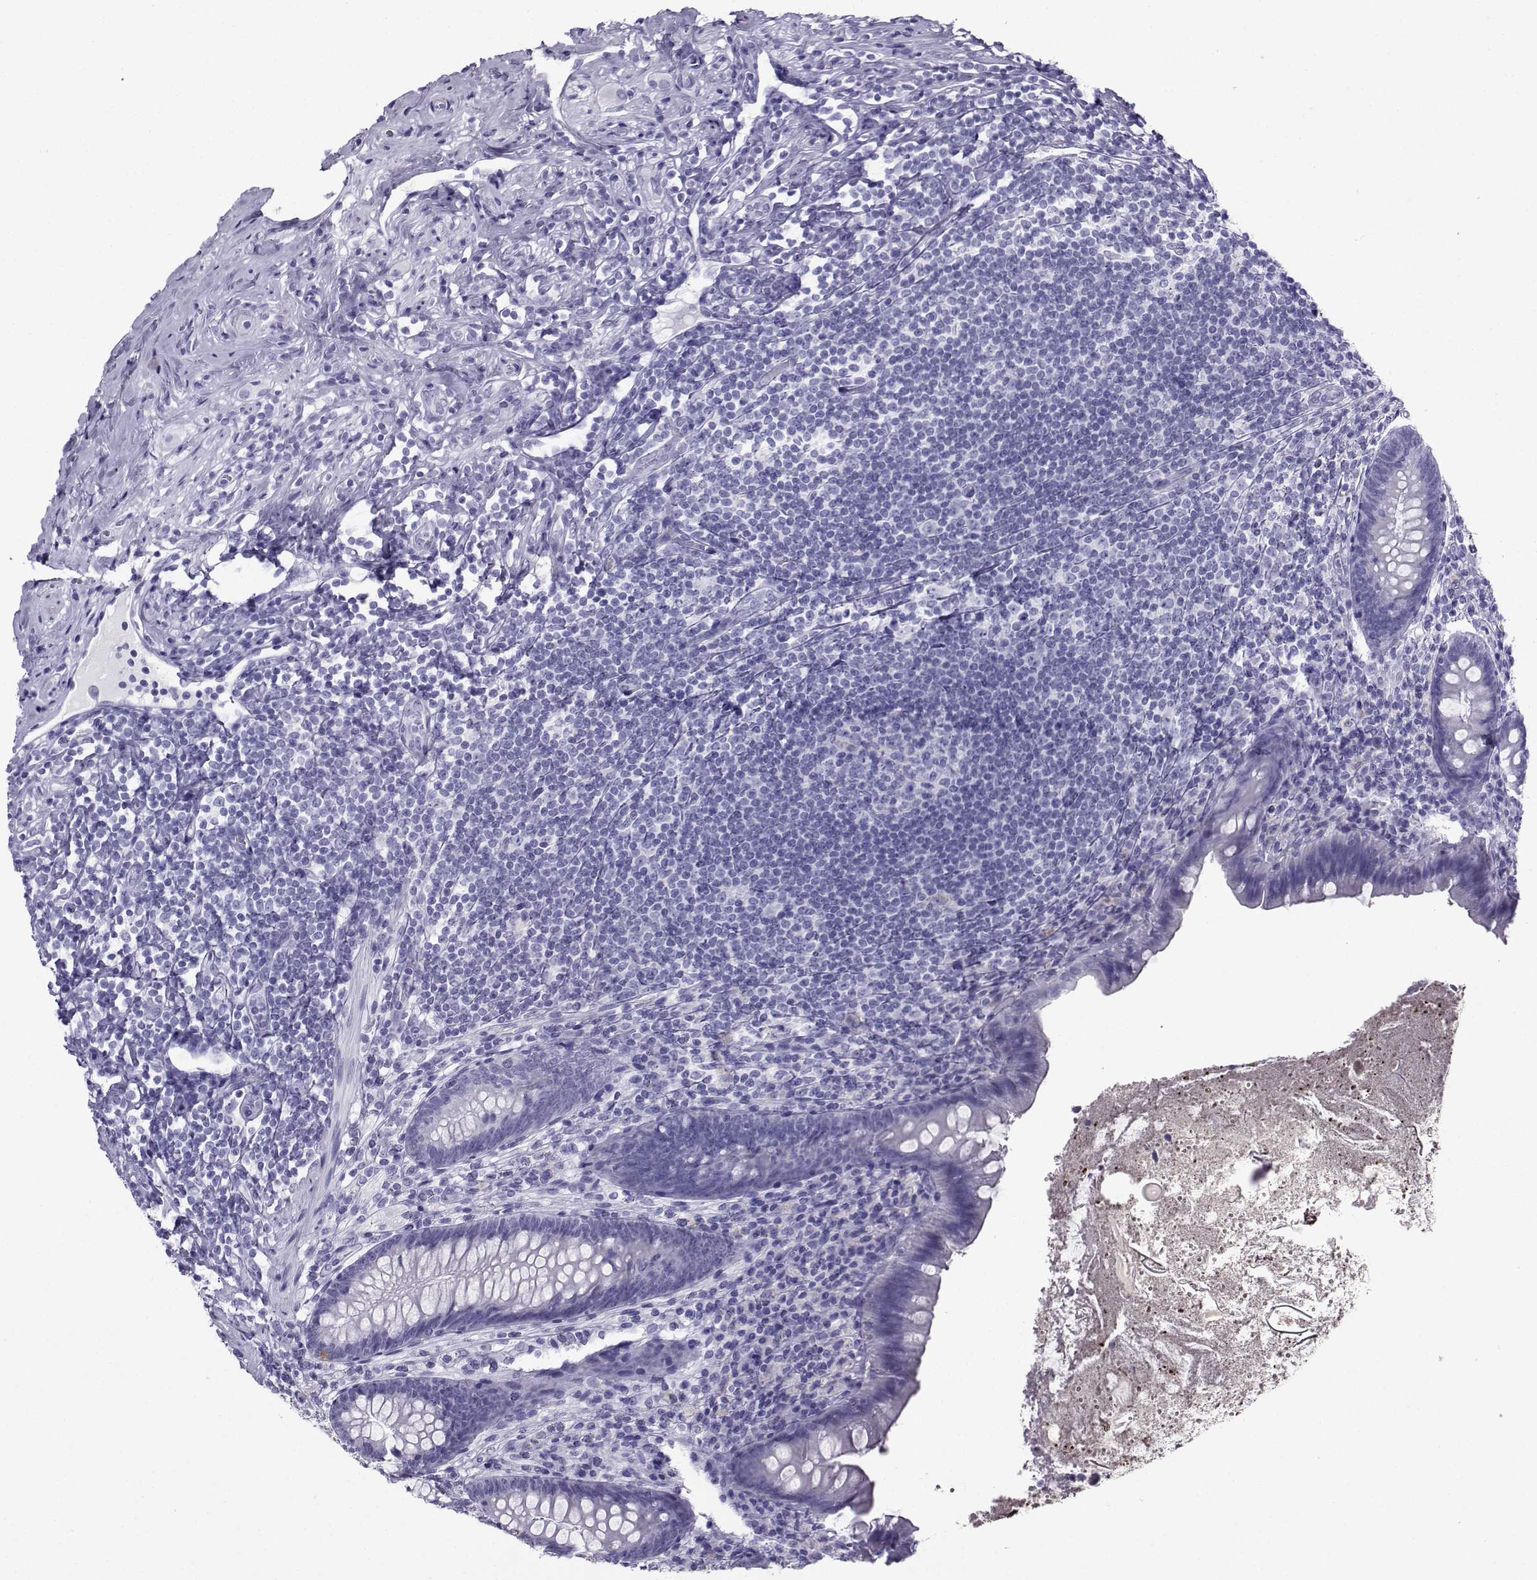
{"staining": {"intensity": "negative", "quantity": "none", "location": "none"}, "tissue": "appendix", "cell_type": "Glandular cells", "image_type": "normal", "snomed": [{"axis": "morphology", "description": "Normal tissue, NOS"}, {"axis": "topography", "description": "Appendix"}], "caption": "DAB immunohistochemical staining of normal appendix shows no significant staining in glandular cells.", "gene": "CRYBB1", "patient": {"sex": "male", "age": 47}}